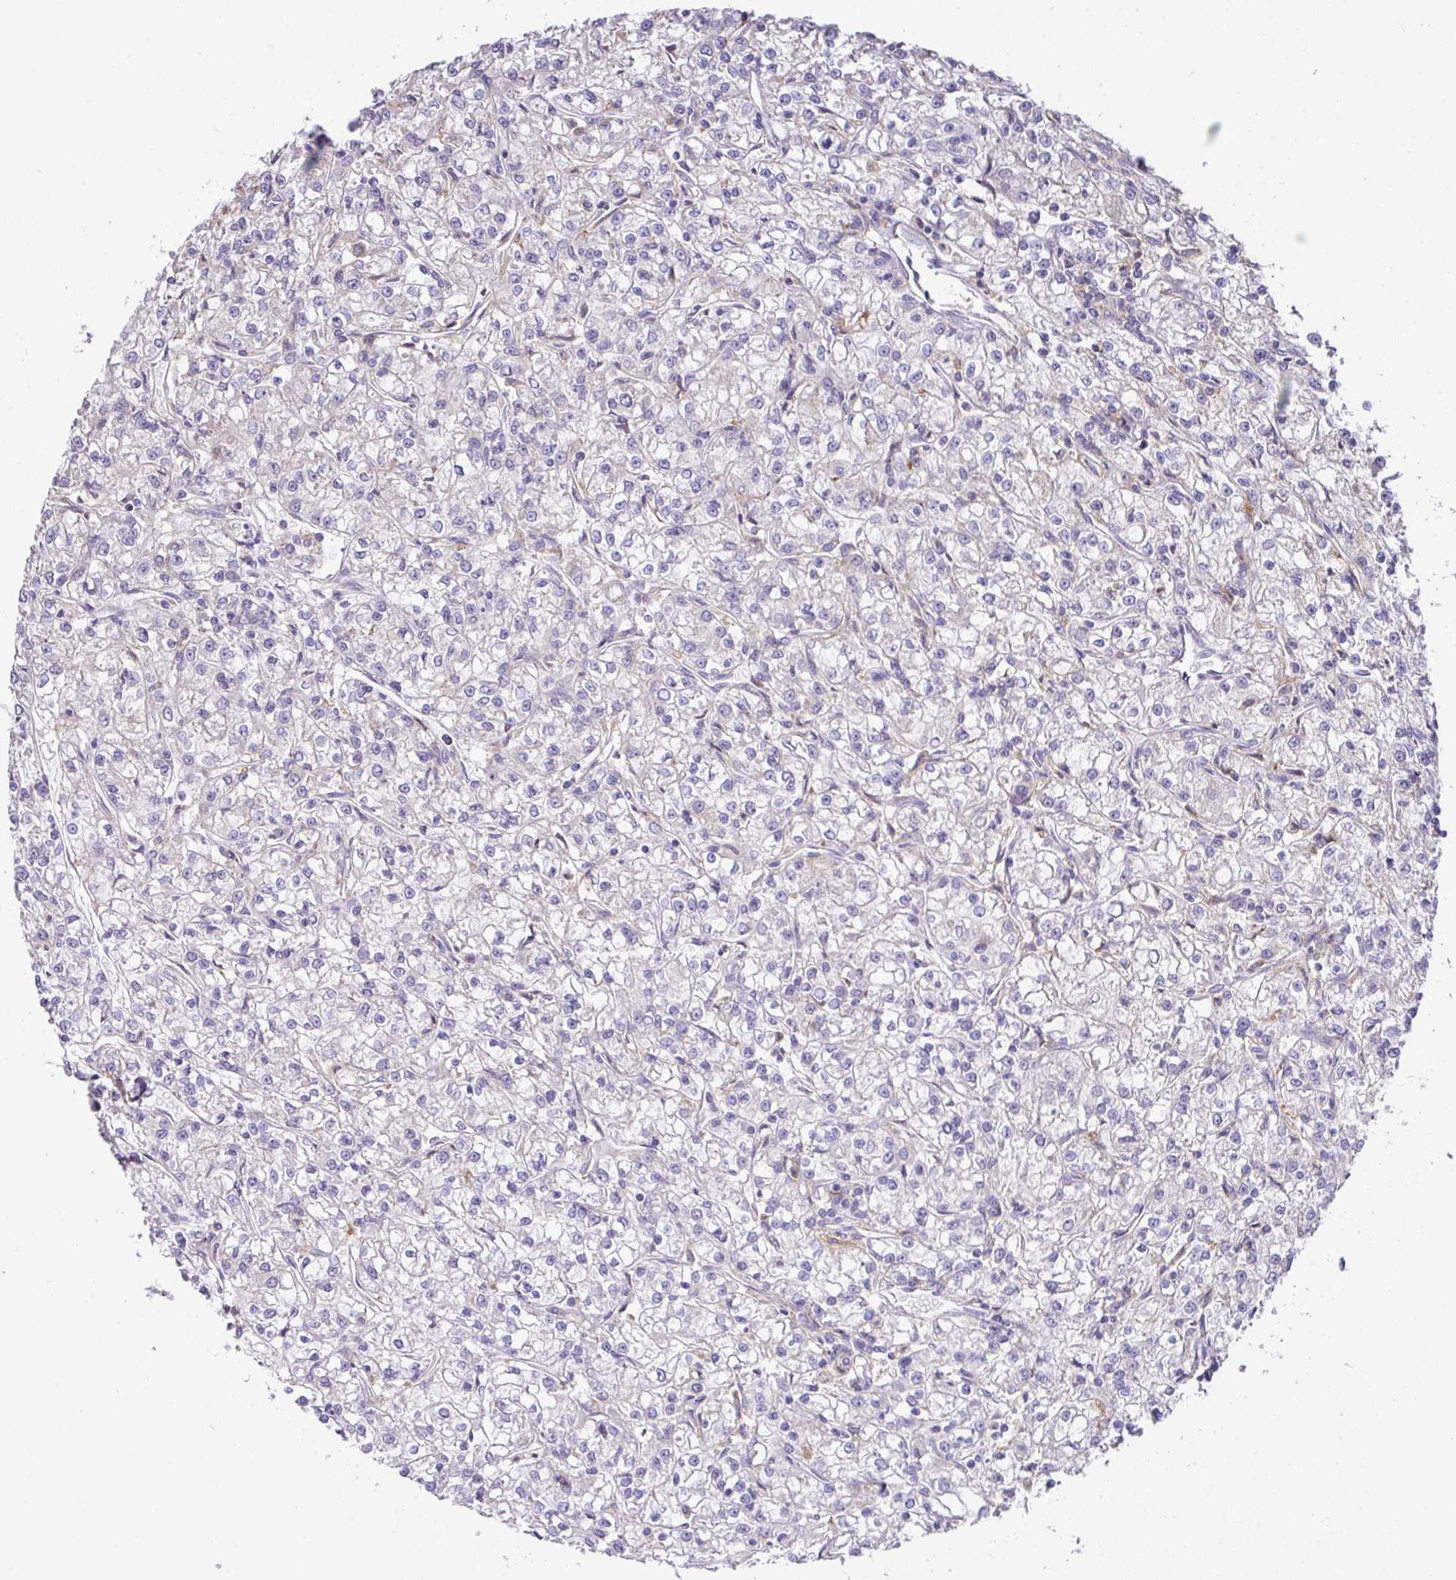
{"staining": {"intensity": "negative", "quantity": "none", "location": "none"}, "tissue": "renal cancer", "cell_type": "Tumor cells", "image_type": "cancer", "snomed": [{"axis": "morphology", "description": "Adenocarcinoma, NOS"}, {"axis": "topography", "description": "Kidney"}], "caption": "Renal adenocarcinoma stained for a protein using IHC exhibits no staining tumor cells.", "gene": "GCNT7", "patient": {"sex": "female", "age": 59}}